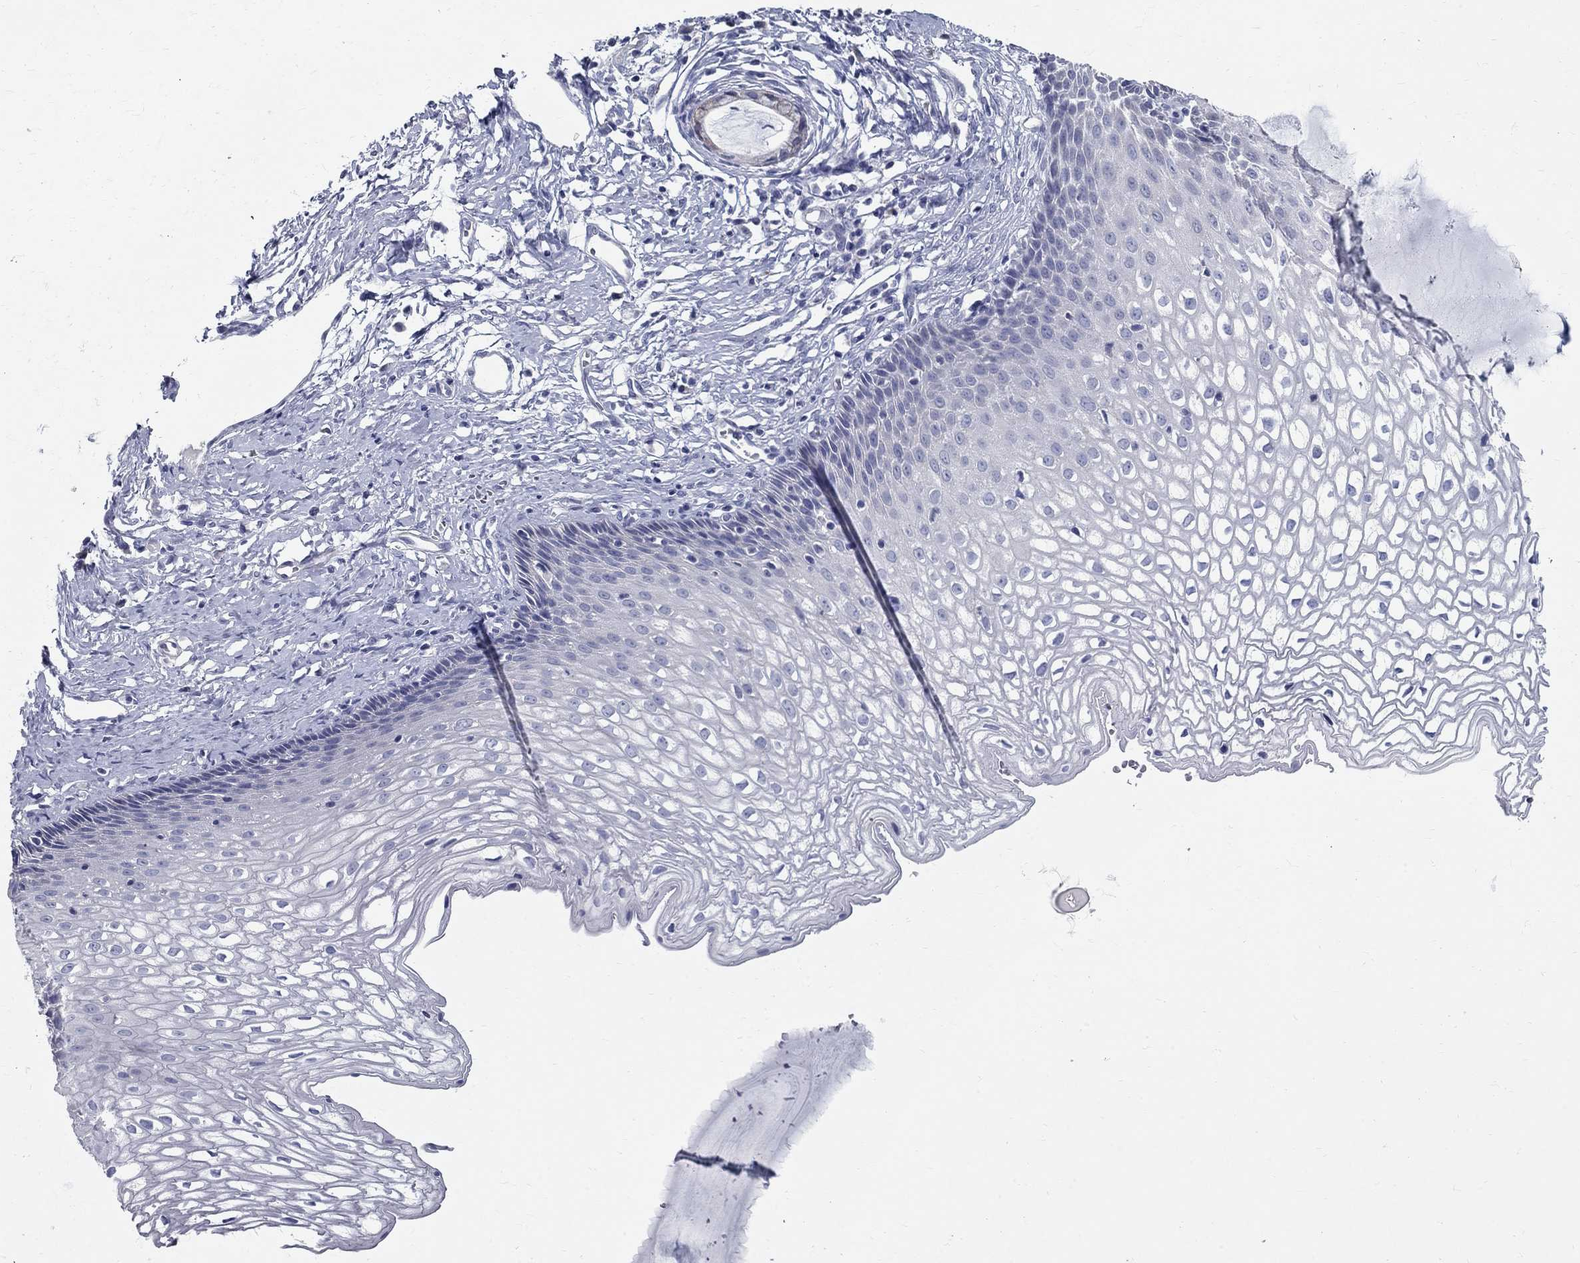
{"staining": {"intensity": "weak", "quantity": "<25%", "location": "cytoplasmic/membranous"}, "tissue": "cervix", "cell_type": "Glandular cells", "image_type": "normal", "snomed": [{"axis": "morphology", "description": "Normal tissue, NOS"}, {"axis": "topography", "description": "Cervix"}], "caption": "Immunohistochemical staining of normal human cervix demonstrates no significant staining in glandular cells. (DAB (3,3'-diaminobenzidine) IHC, high magnification).", "gene": "TGM4", "patient": {"sex": "female", "age": 40}}